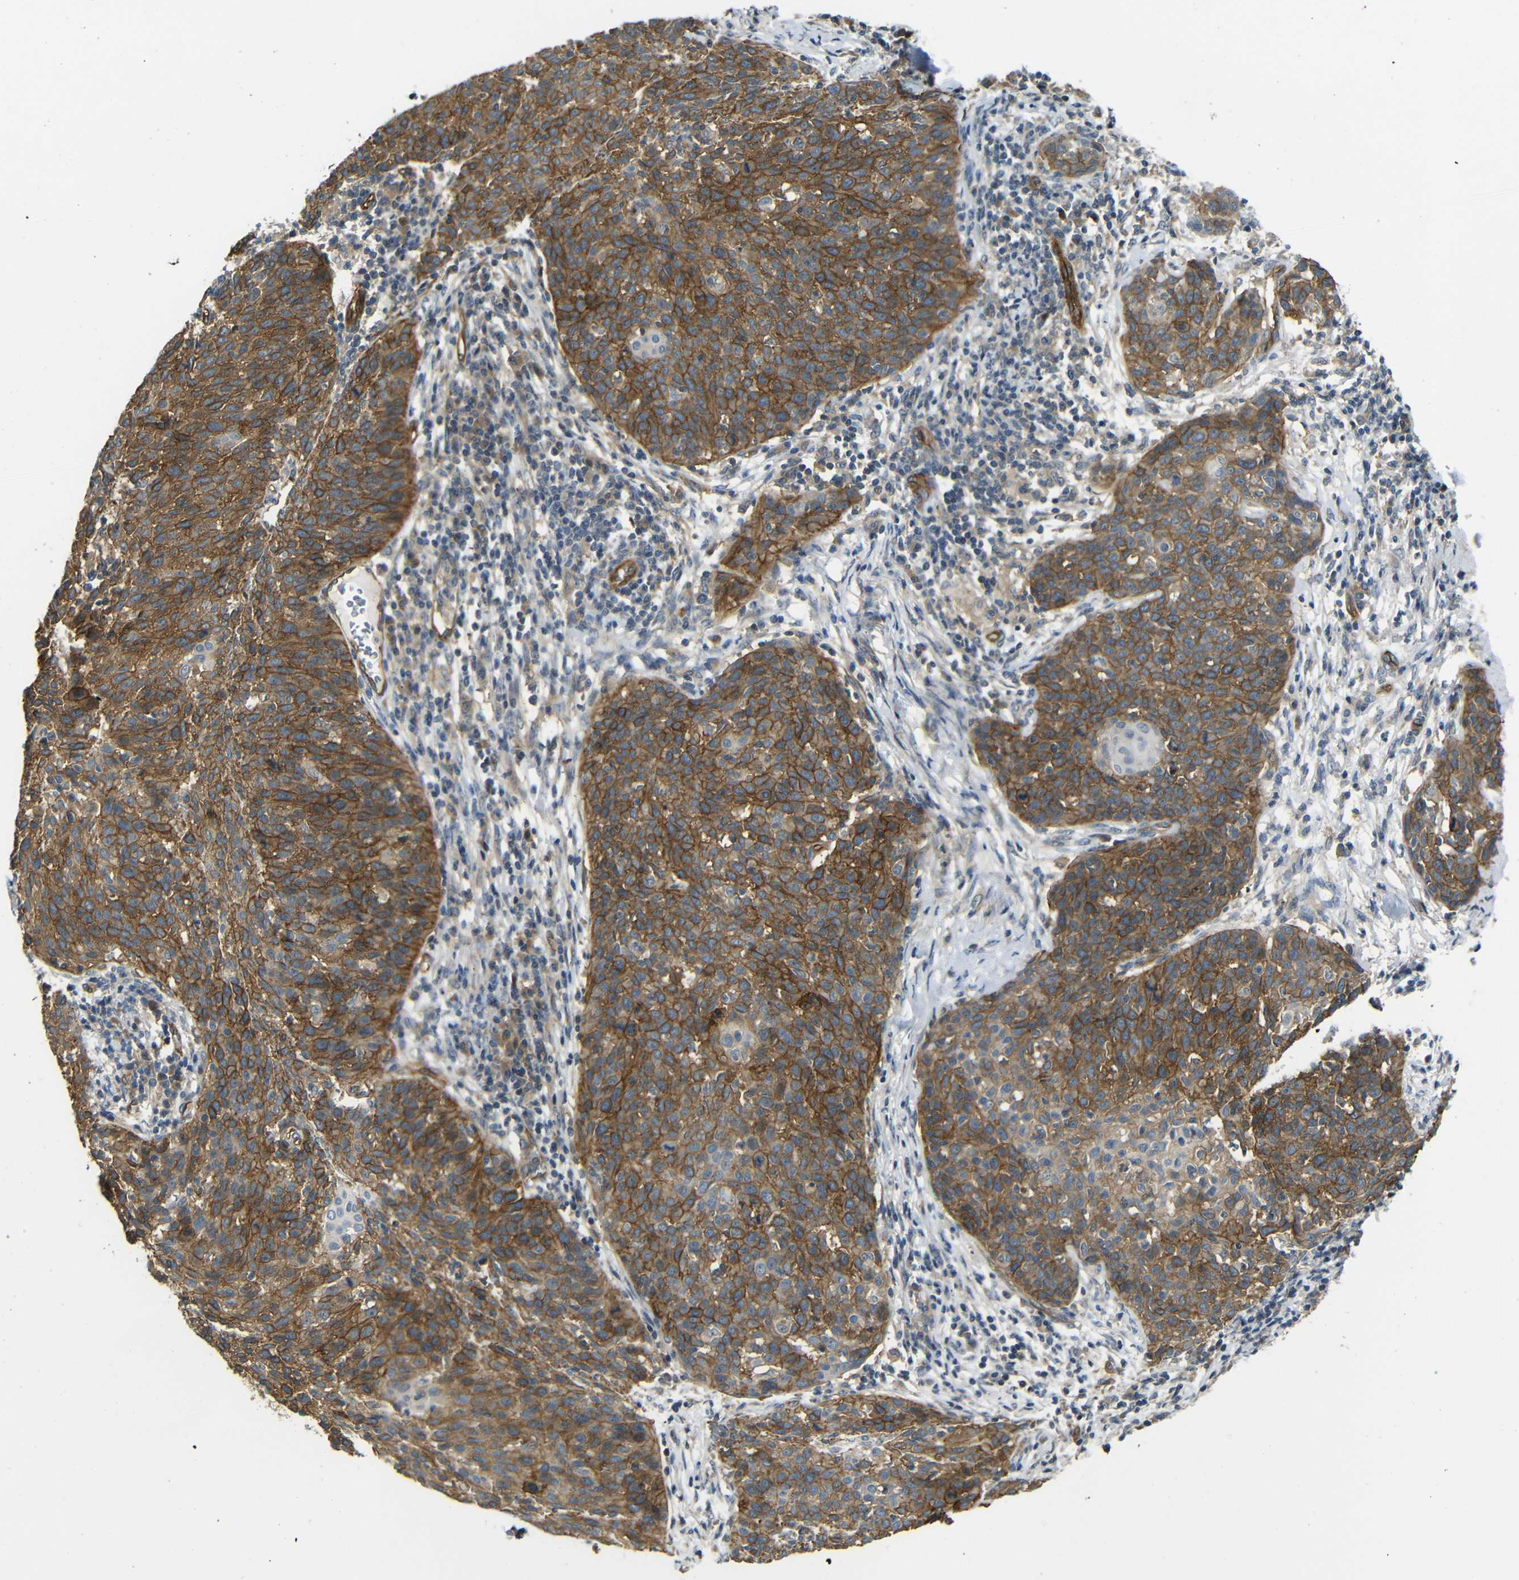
{"staining": {"intensity": "strong", "quantity": ">75%", "location": "cytoplasmic/membranous"}, "tissue": "cervical cancer", "cell_type": "Tumor cells", "image_type": "cancer", "snomed": [{"axis": "morphology", "description": "Squamous cell carcinoma, NOS"}, {"axis": "topography", "description": "Cervix"}], "caption": "About >75% of tumor cells in human cervical squamous cell carcinoma demonstrate strong cytoplasmic/membranous protein expression as visualized by brown immunohistochemical staining.", "gene": "RELL1", "patient": {"sex": "female", "age": 38}}